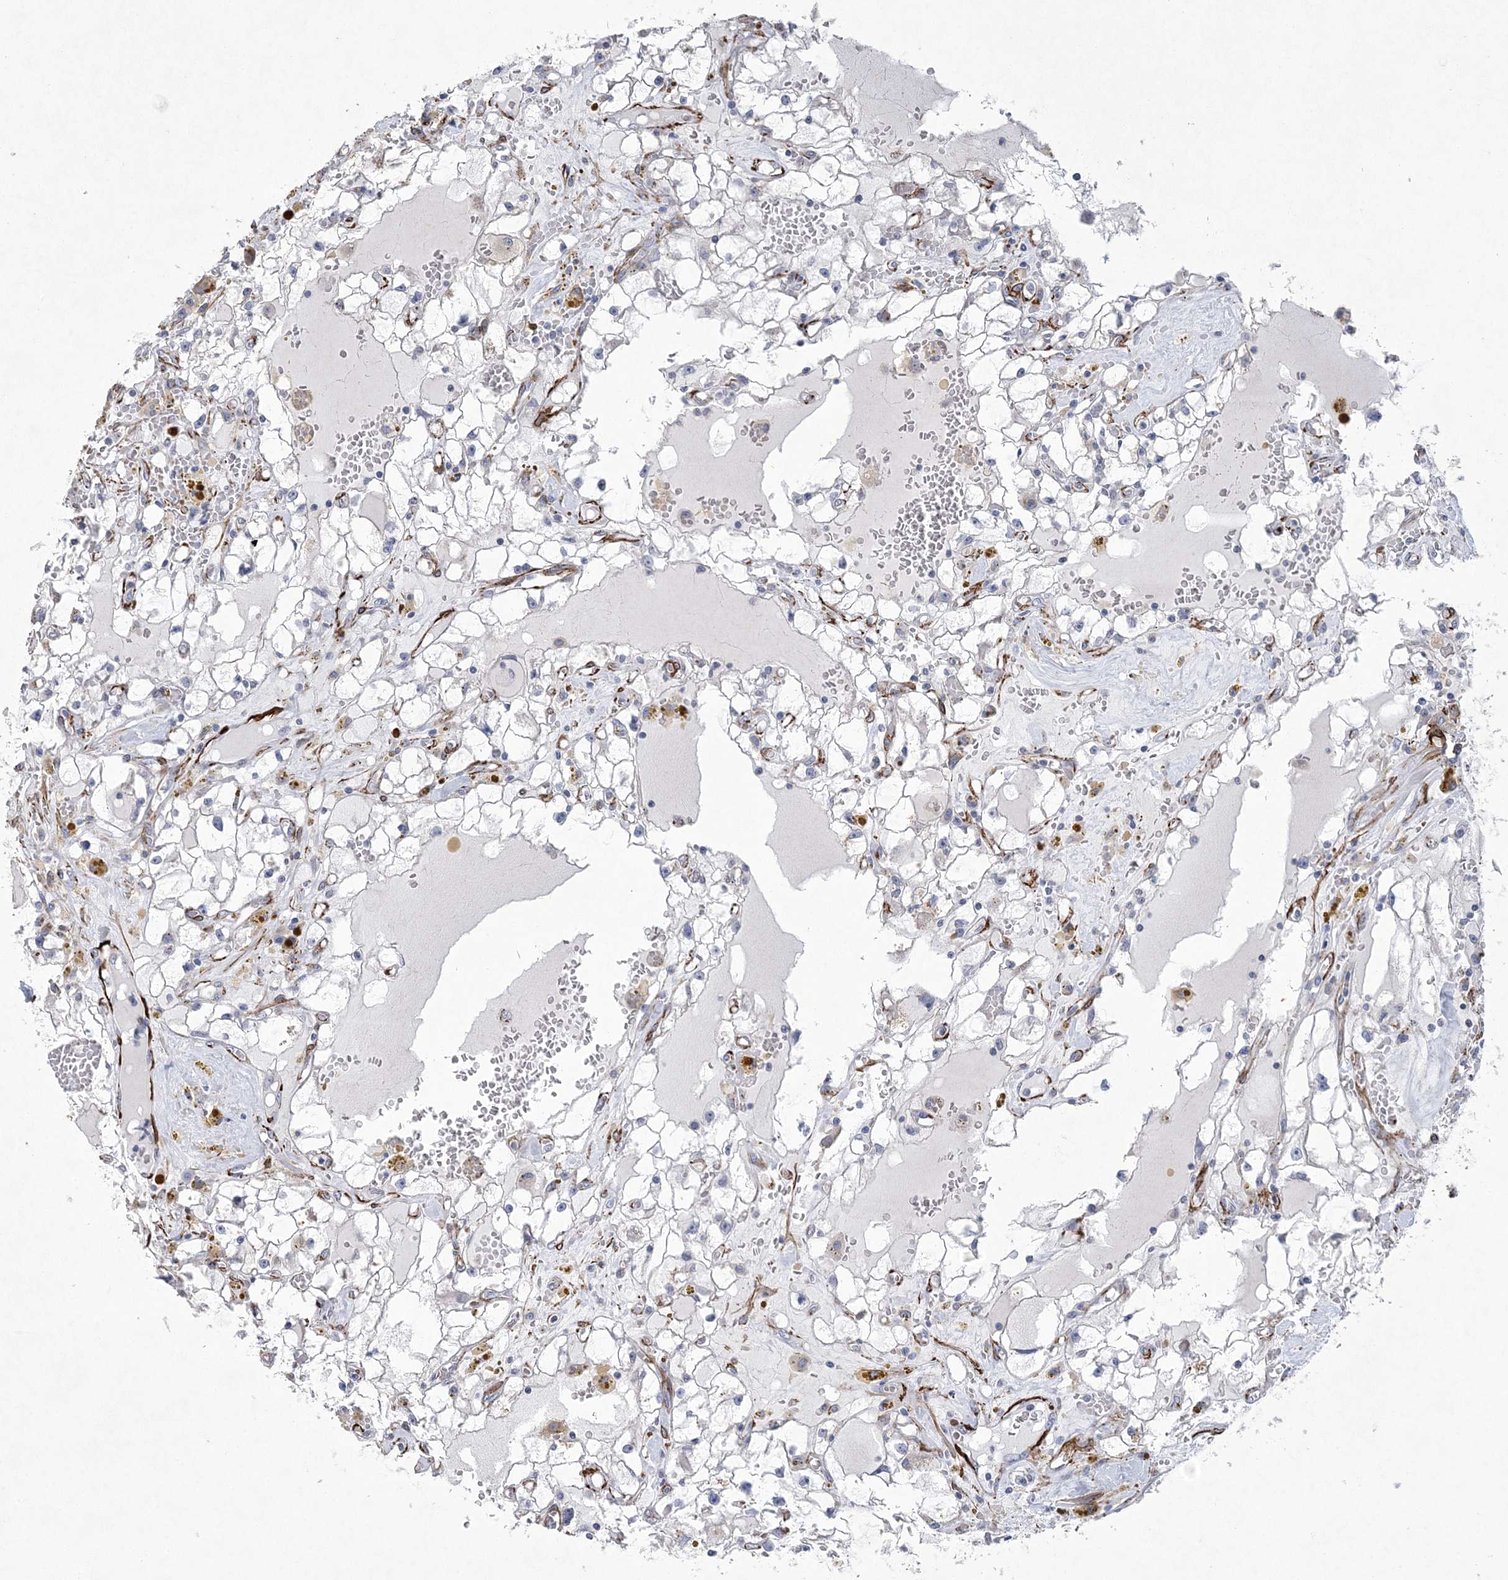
{"staining": {"intensity": "negative", "quantity": "none", "location": "none"}, "tissue": "renal cancer", "cell_type": "Tumor cells", "image_type": "cancer", "snomed": [{"axis": "morphology", "description": "Adenocarcinoma, NOS"}, {"axis": "topography", "description": "Kidney"}], "caption": "This is a photomicrograph of IHC staining of adenocarcinoma (renal), which shows no staining in tumor cells. (DAB (3,3'-diaminobenzidine) immunohistochemistry, high magnification).", "gene": "ARSJ", "patient": {"sex": "male", "age": 56}}